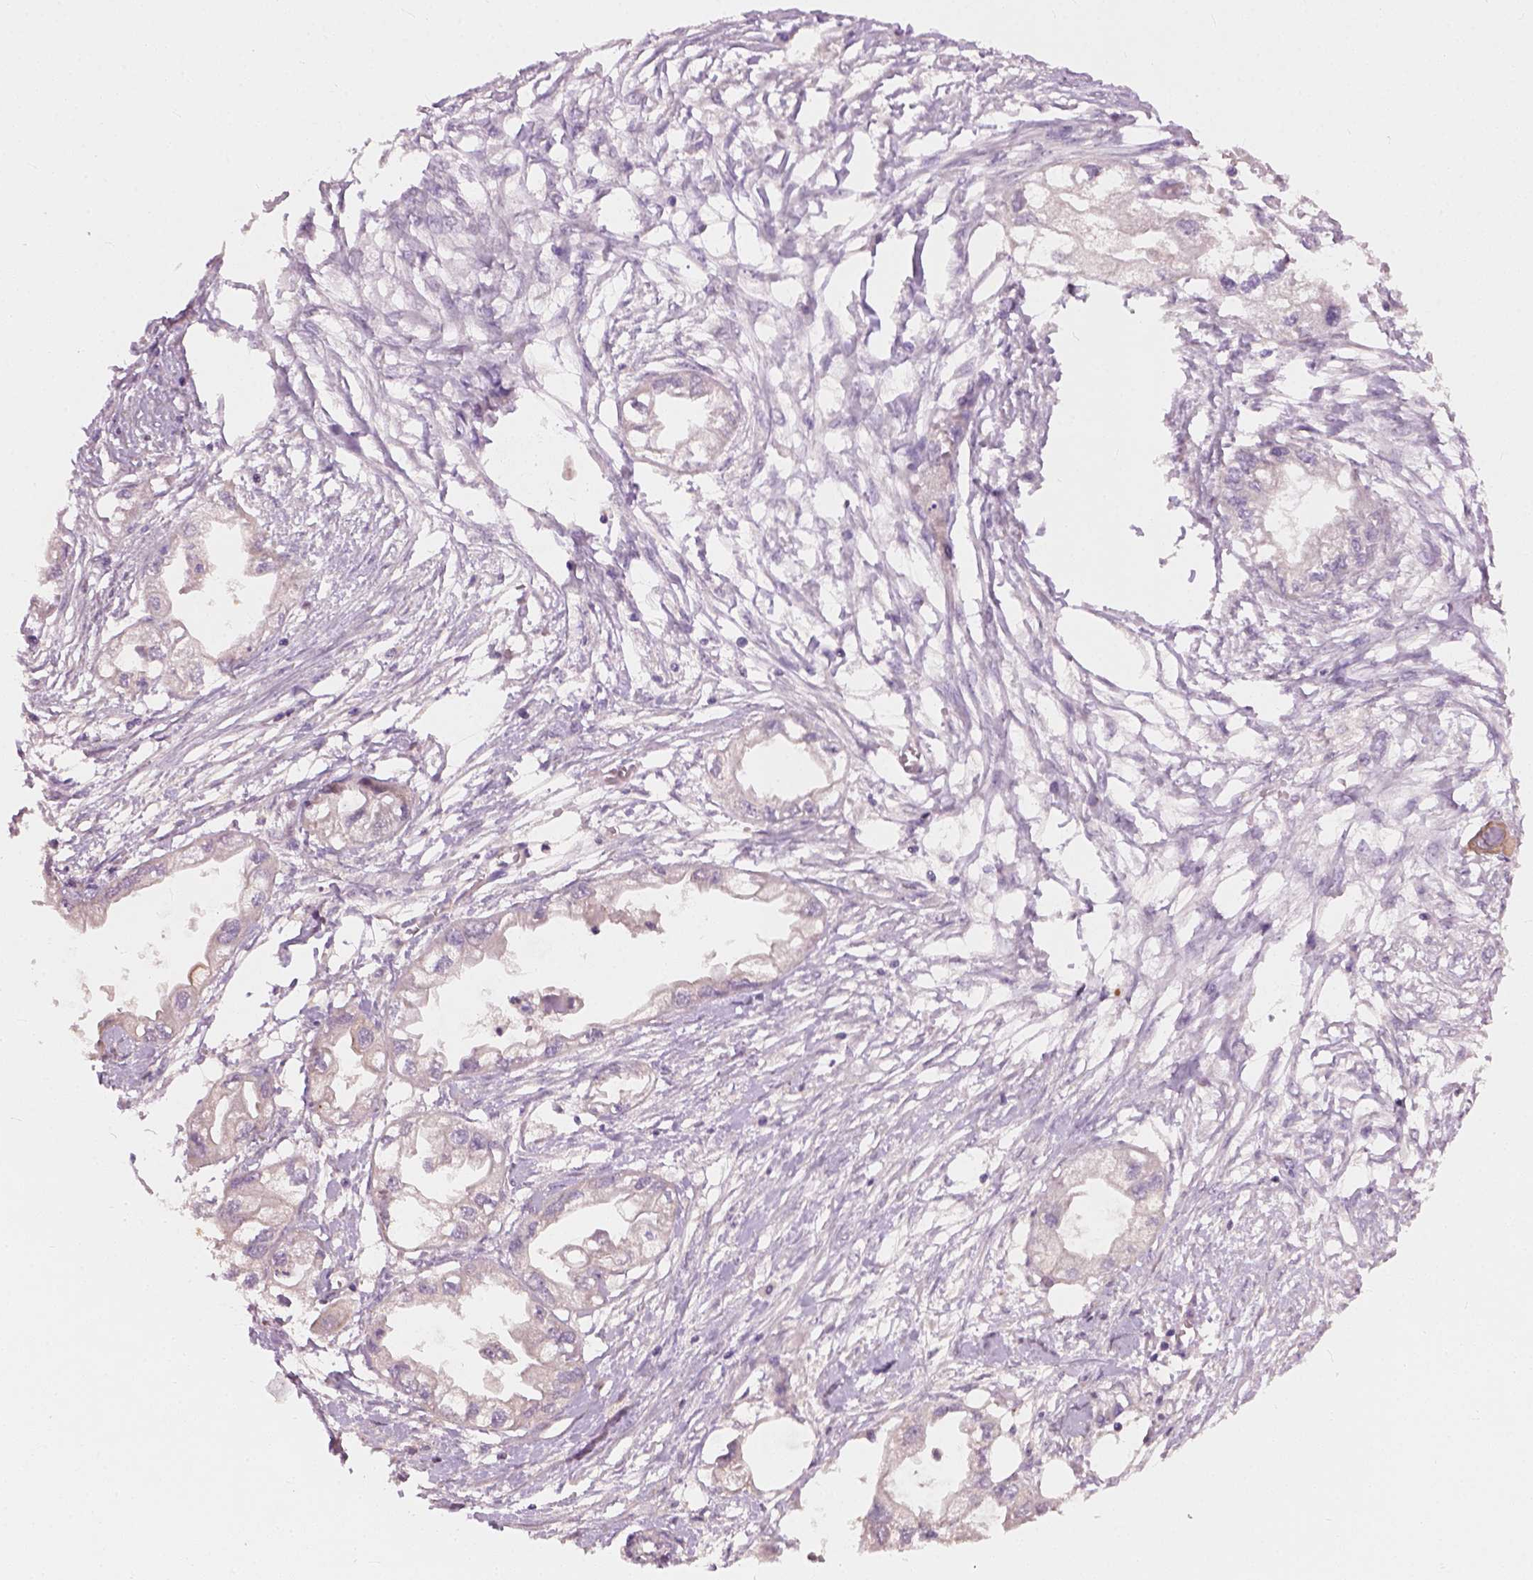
{"staining": {"intensity": "negative", "quantity": "none", "location": "none"}, "tissue": "endometrial cancer", "cell_type": "Tumor cells", "image_type": "cancer", "snomed": [{"axis": "morphology", "description": "Adenocarcinoma, NOS"}, {"axis": "morphology", "description": "Adenocarcinoma, metastatic, NOS"}, {"axis": "topography", "description": "Adipose tissue"}, {"axis": "topography", "description": "Endometrium"}], "caption": "Histopathology image shows no protein positivity in tumor cells of endometrial cancer tissue.", "gene": "KRT17", "patient": {"sex": "female", "age": 67}}